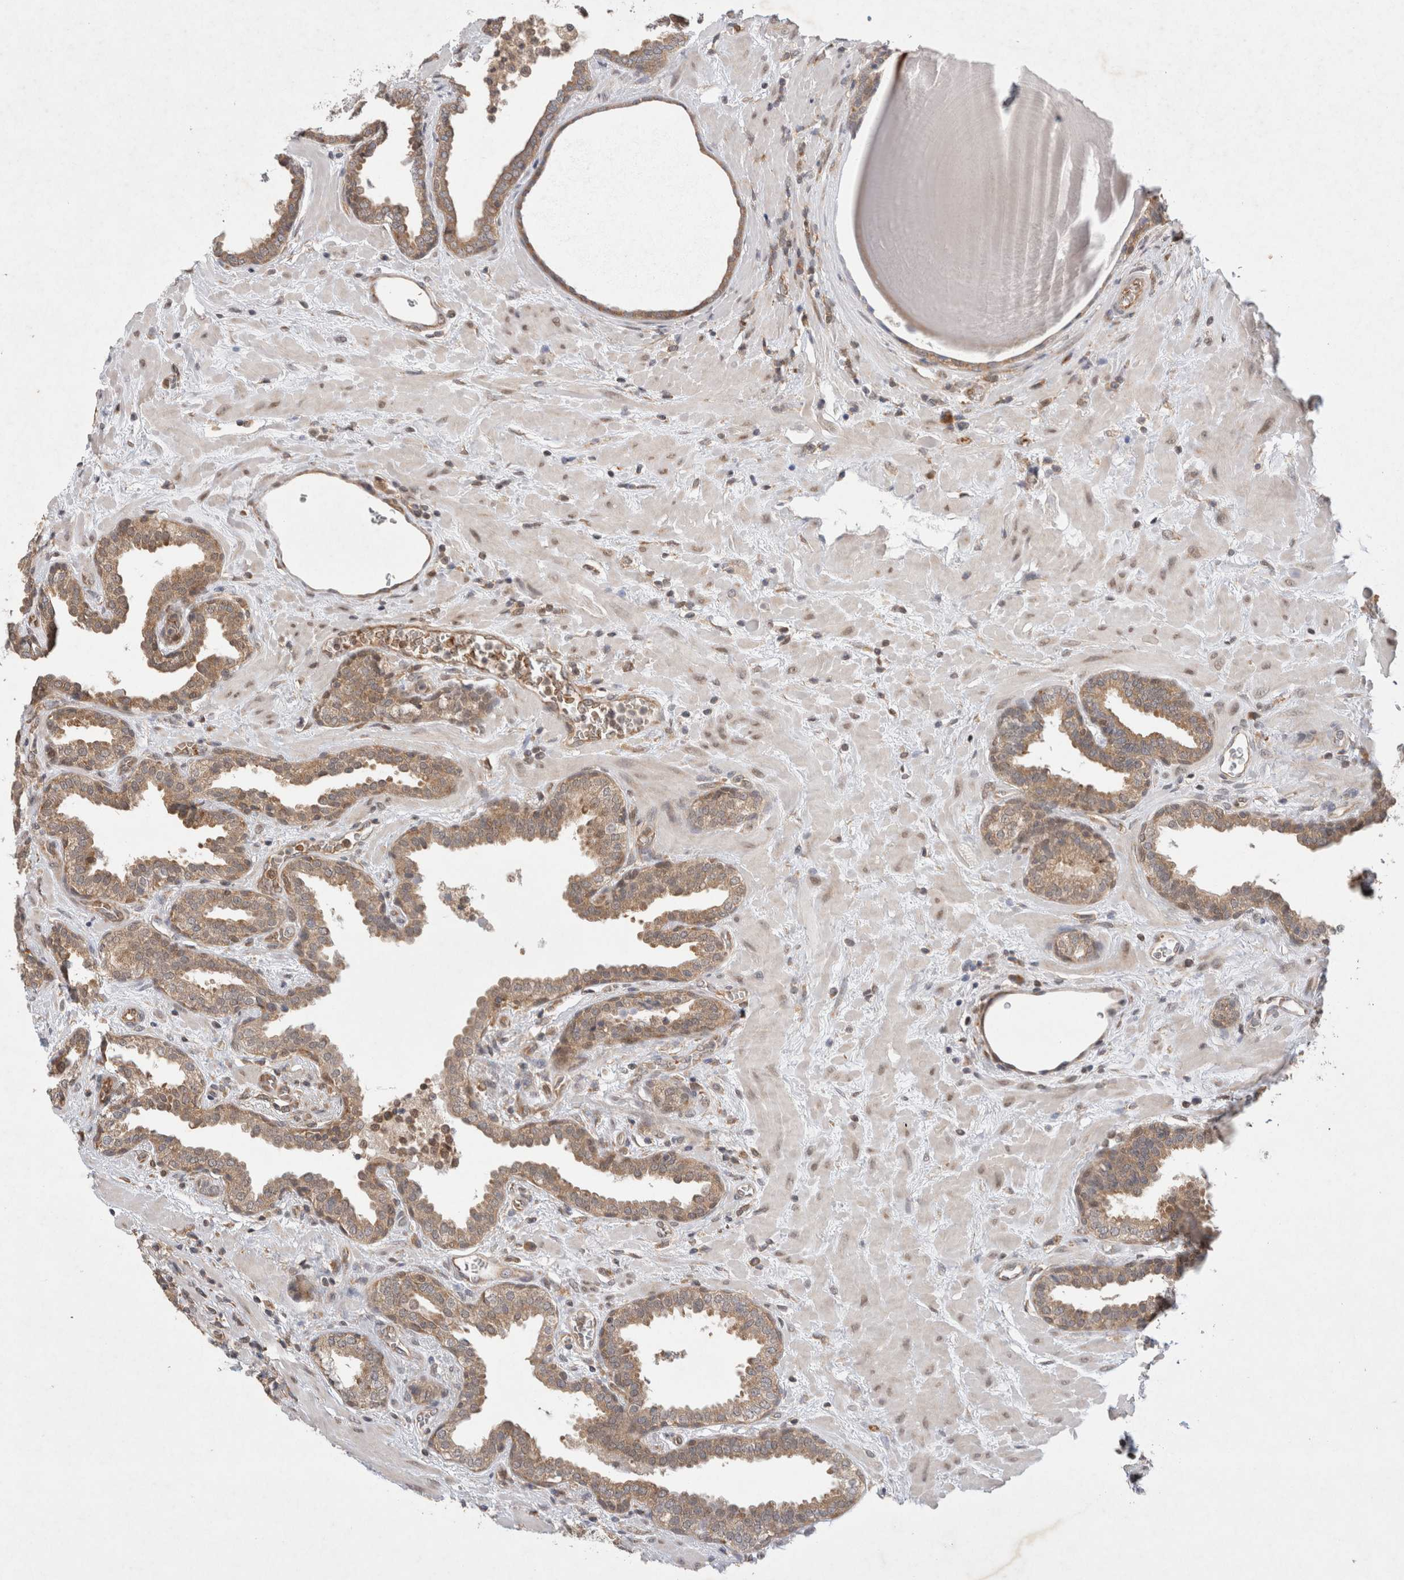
{"staining": {"intensity": "moderate", "quantity": ">75%", "location": "cytoplasmic/membranous"}, "tissue": "prostate", "cell_type": "Glandular cells", "image_type": "normal", "snomed": [{"axis": "morphology", "description": "Normal tissue, NOS"}, {"axis": "topography", "description": "Prostate"}], "caption": "About >75% of glandular cells in benign prostate display moderate cytoplasmic/membranous protein staining as visualized by brown immunohistochemical staining.", "gene": "EIF3E", "patient": {"sex": "male", "age": 51}}